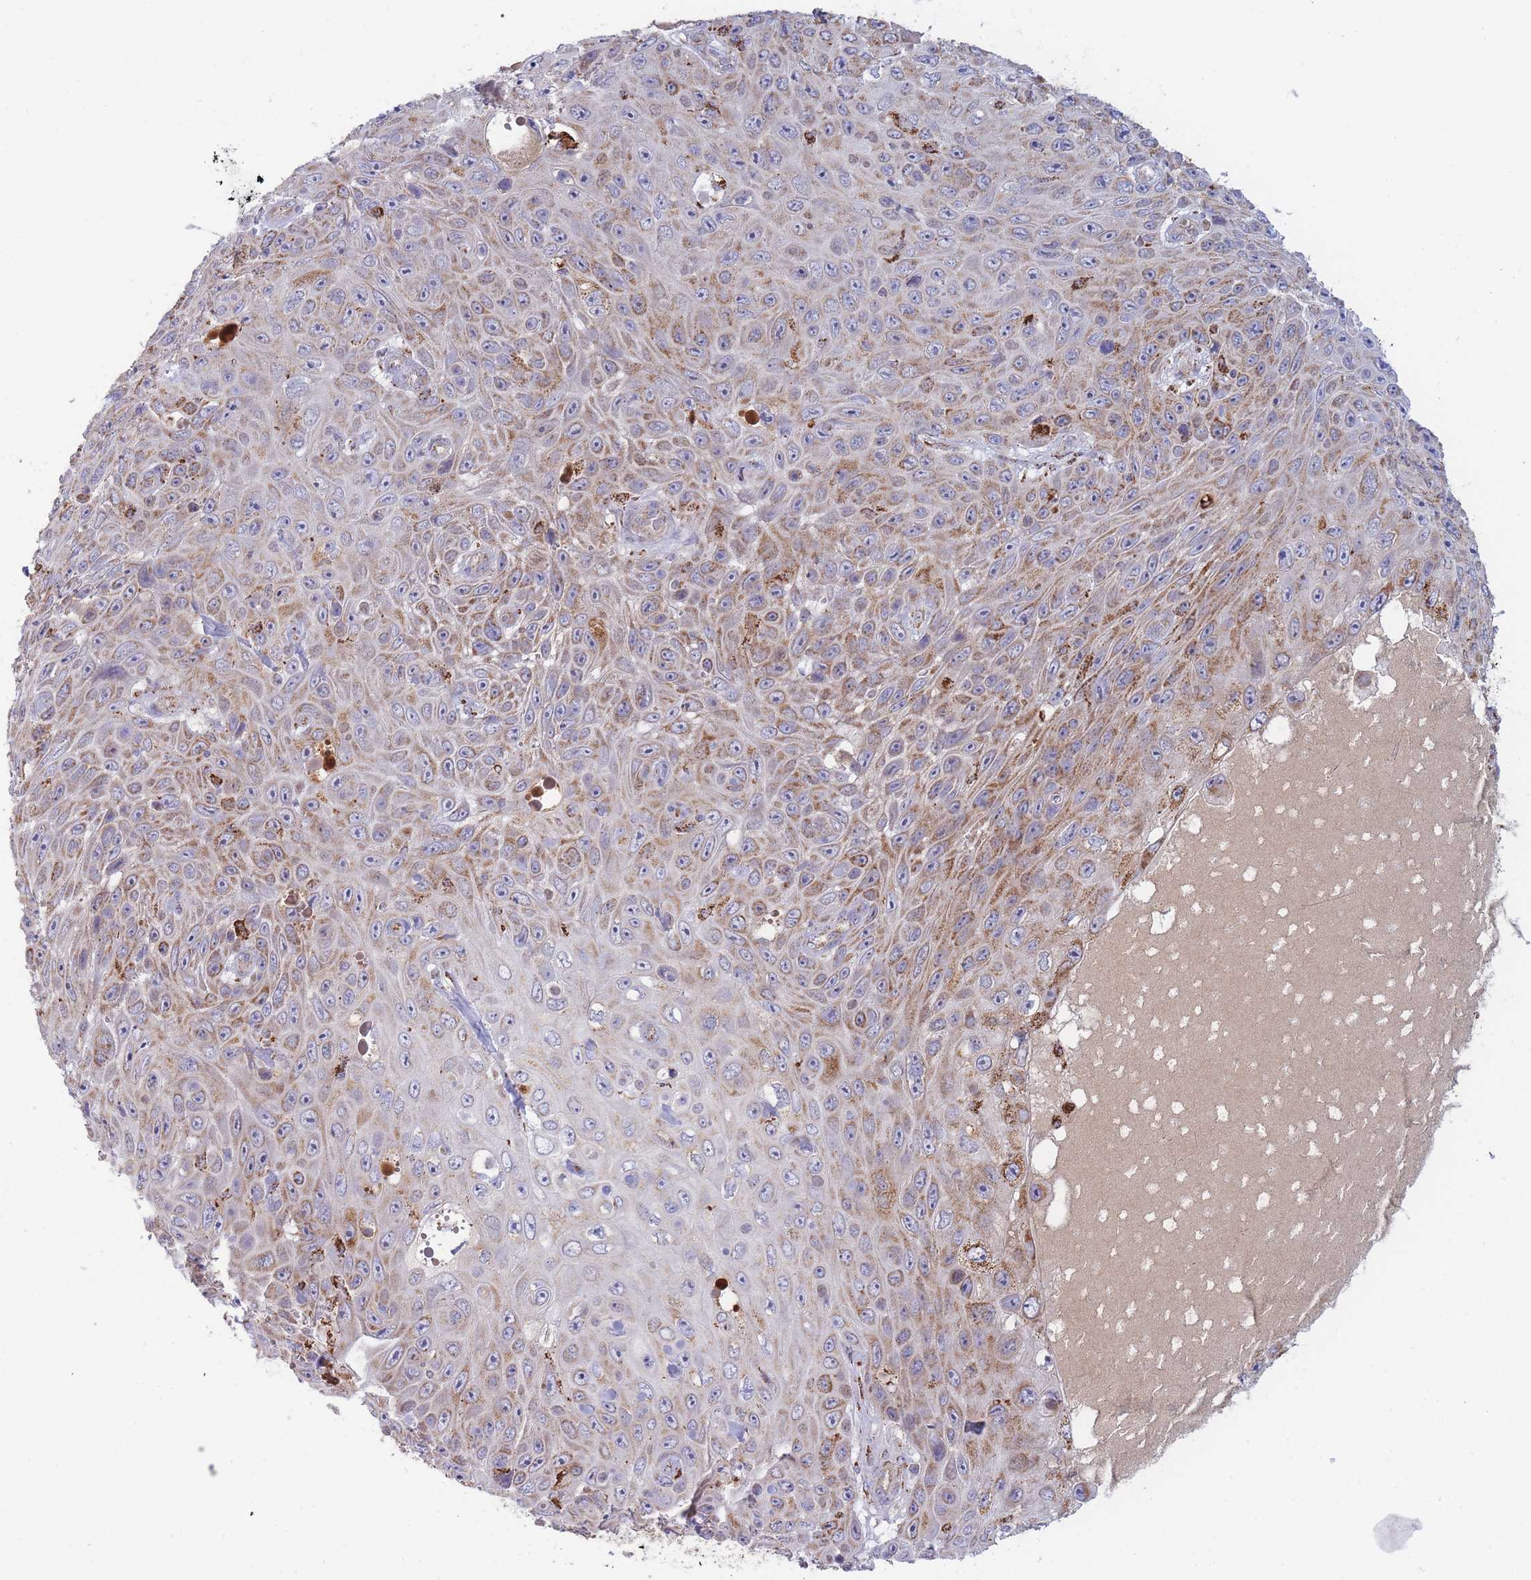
{"staining": {"intensity": "moderate", "quantity": ">75%", "location": "cytoplasmic/membranous"}, "tissue": "skin cancer", "cell_type": "Tumor cells", "image_type": "cancer", "snomed": [{"axis": "morphology", "description": "Squamous cell carcinoma, NOS"}, {"axis": "topography", "description": "Skin"}], "caption": "Immunohistochemical staining of squamous cell carcinoma (skin) exhibits medium levels of moderate cytoplasmic/membranous positivity in approximately >75% of tumor cells. (Stains: DAB (3,3'-diaminobenzidine) in brown, nuclei in blue, Microscopy: brightfield microscopy at high magnification).", "gene": "MRPL17", "patient": {"sex": "male", "age": 82}}